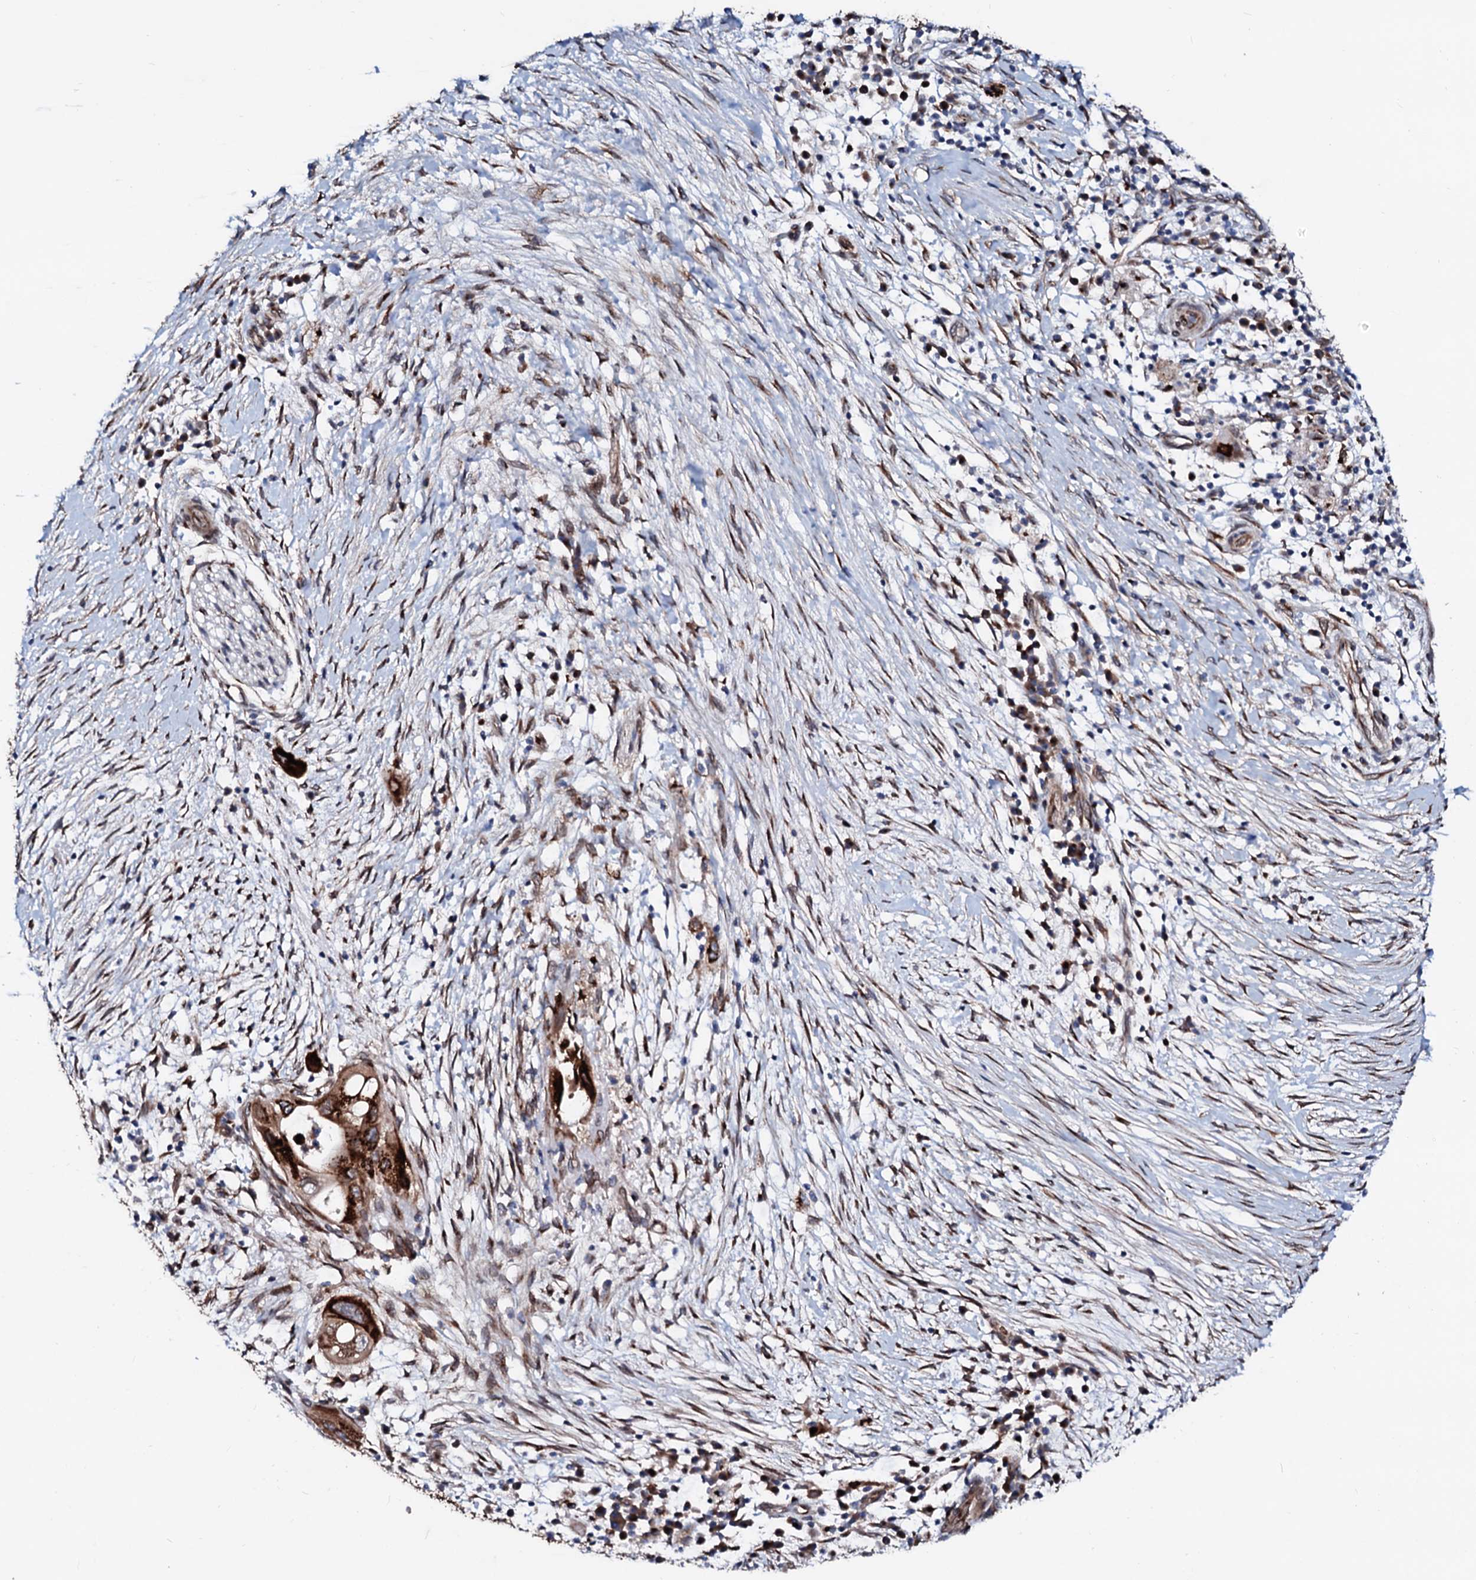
{"staining": {"intensity": "strong", "quantity": ">75%", "location": "cytoplasmic/membranous"}, "tissue": "pancreatic cancer", "cell_type": "Tumor cells", "image_type": "cancer", "snomed": [{"axis": "morphology", "description": "Adenocarcinoma, NOS"}, {"axis": "topography", "description": "Pancreas"}], "caption": "A brown stain shows strong cytoplasmic/membranous expression of a protein in human pancreatic cancer (adenocarcinoma) tumor cells. Immunohistochemistry (ihc) stains the protein in brown and the nuclei are stained blue.", "gene": "TMCO3", "patient": {"sex": "male", "age": 68}}